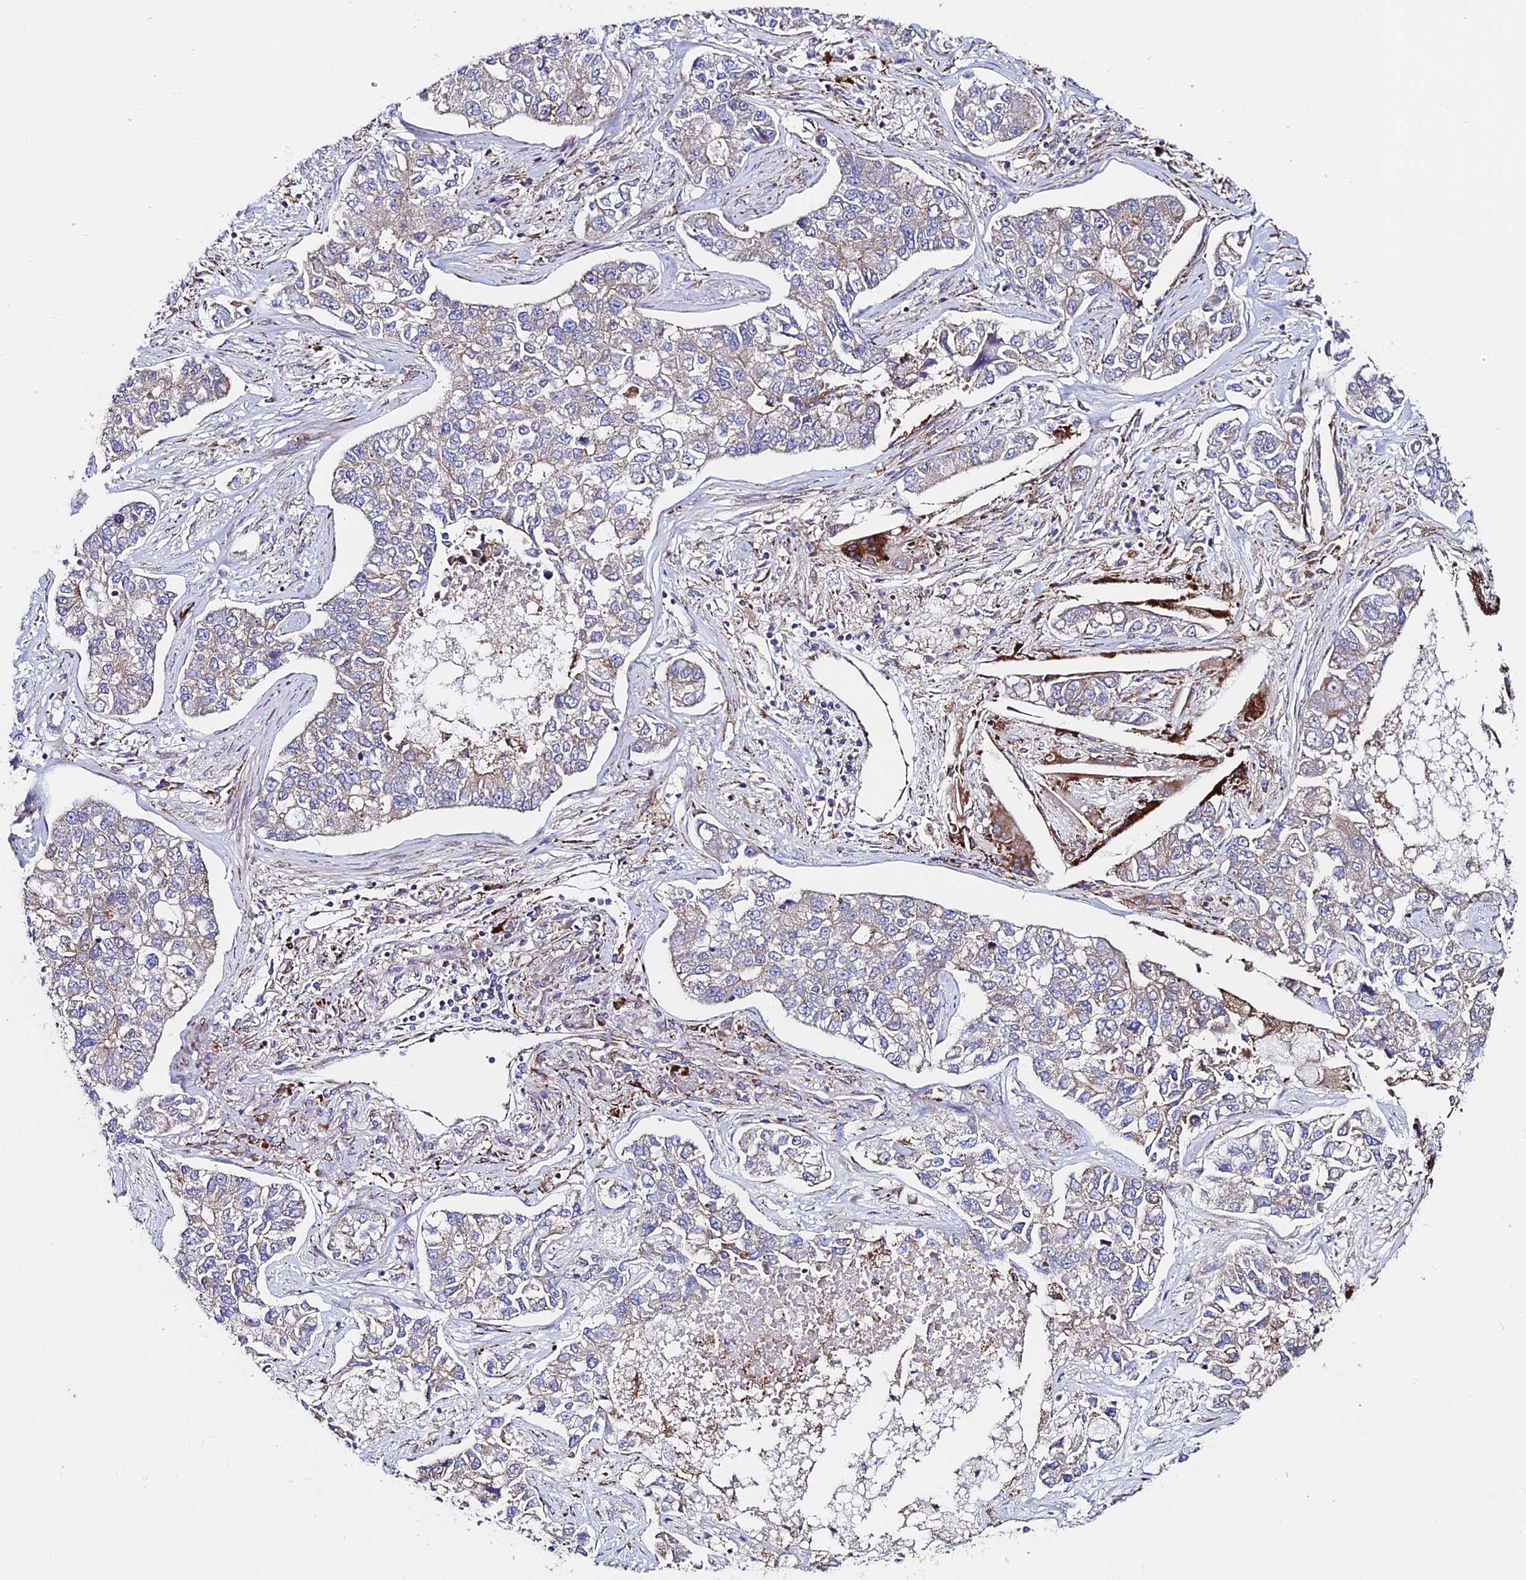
{"staining": {"intensity": "weak", "quantity": "<25%", "location": "cytoplasmic/membranous"}, "tissue": "lung cancer", "cell_type": "Tumor cells", "image_type": "cancer", "snomed": [{"axis": "morphology", "description": "Adenocarcinoma, NOS"}, {"axis": "topography", "description": "Lung"}], "caption": "Immunohistochemistry of adenocarcinoma (lung) displays no expression in tumor cells.", "gene": "EIF3K", "patient": {"sex": "male", "age": 49}}